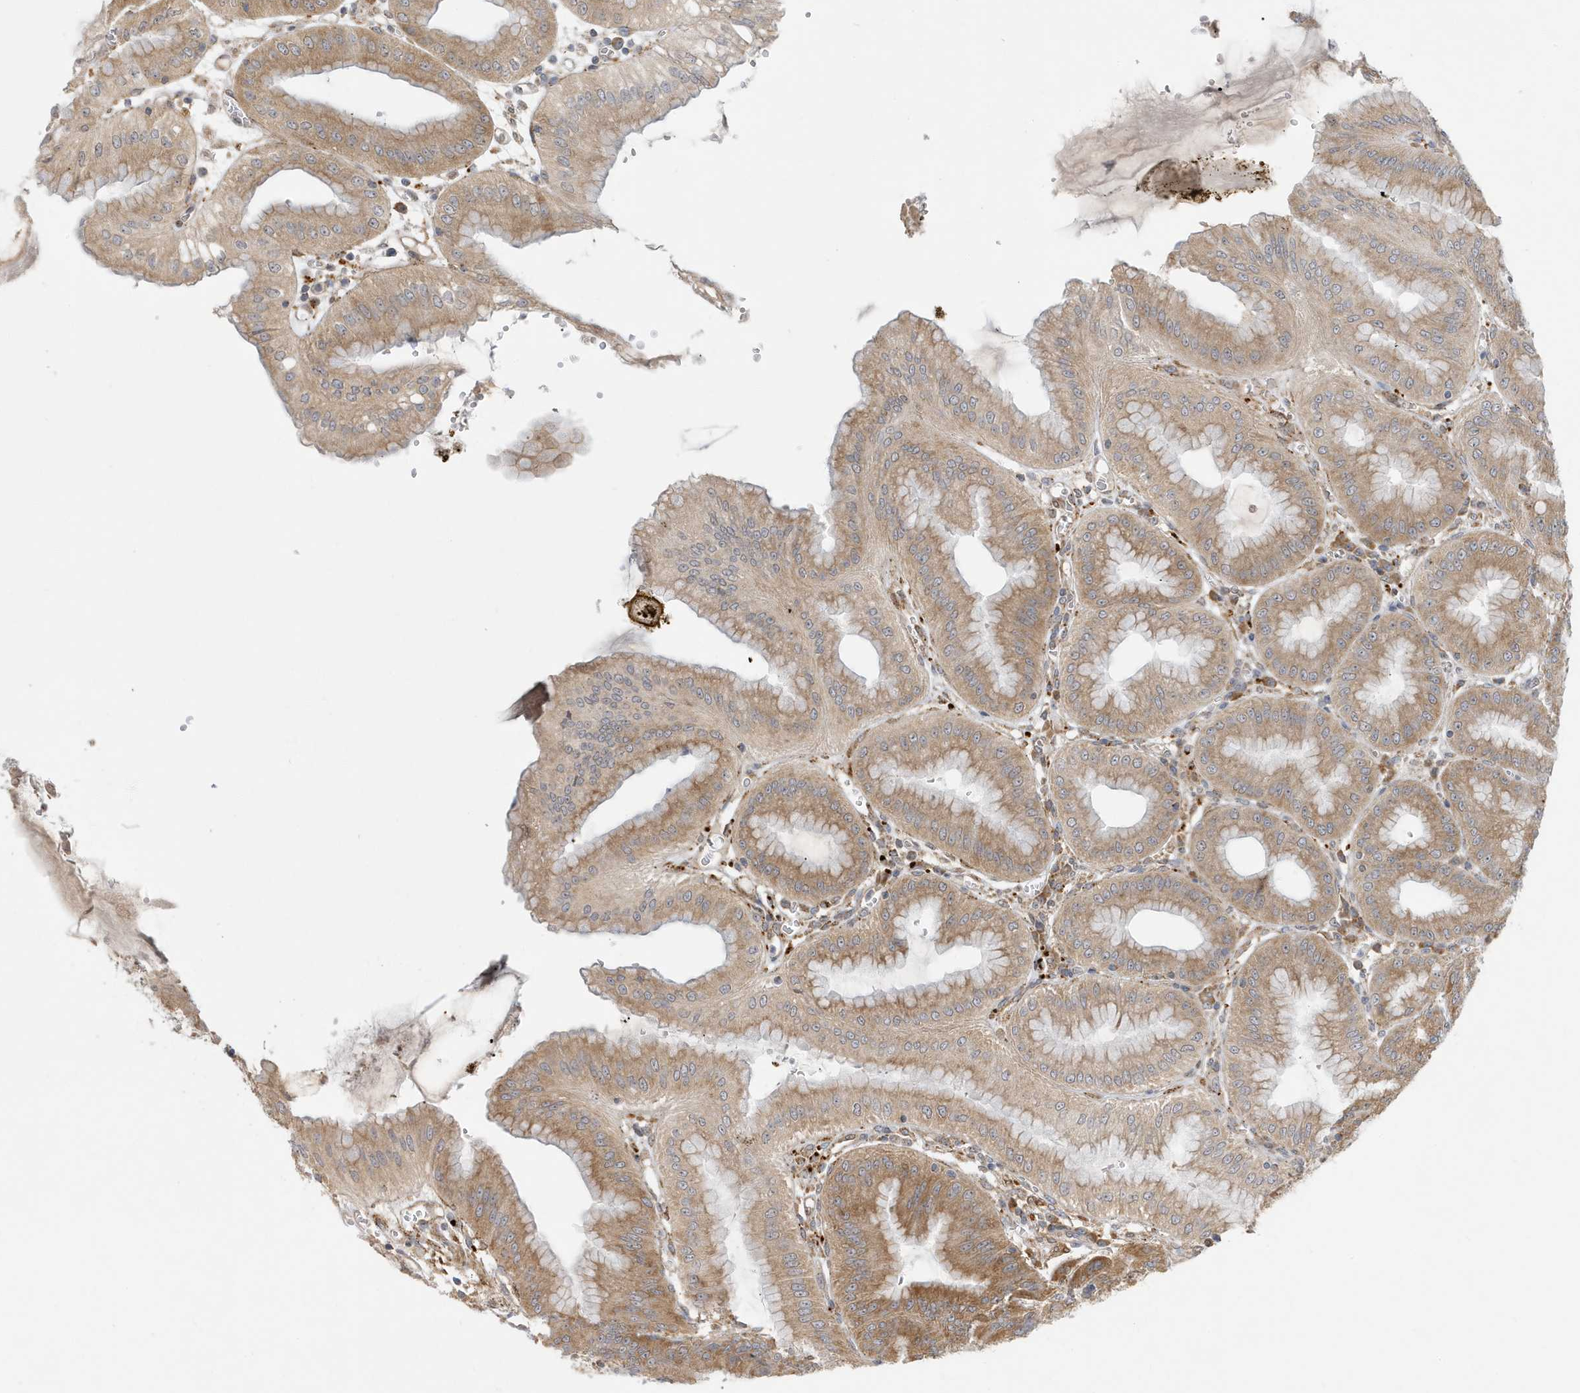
{"staining": {"intensity": "moderate", "quantity": ">75%", "location": "cytoplasmic/membranous"}, "tissue": "stomach", "cell_type": "Glandular cells", "image_type": "normal", "snomed": [{"axis": "morphology", "description": "Normal tissue, NOS"}, {"axis": "topography", "description": "Stomach, lower"}], "caption": "Immunohistochemical staining of benign human stomach reveals >75% levels of moderate cytoplasmic/membranous protein positivity in about >75% of glandular cells. (DAB IHC with brightfield microscopy, high magnification).", "gene": "ZNF507", "patient": {"sex": "male", "age": 71}}